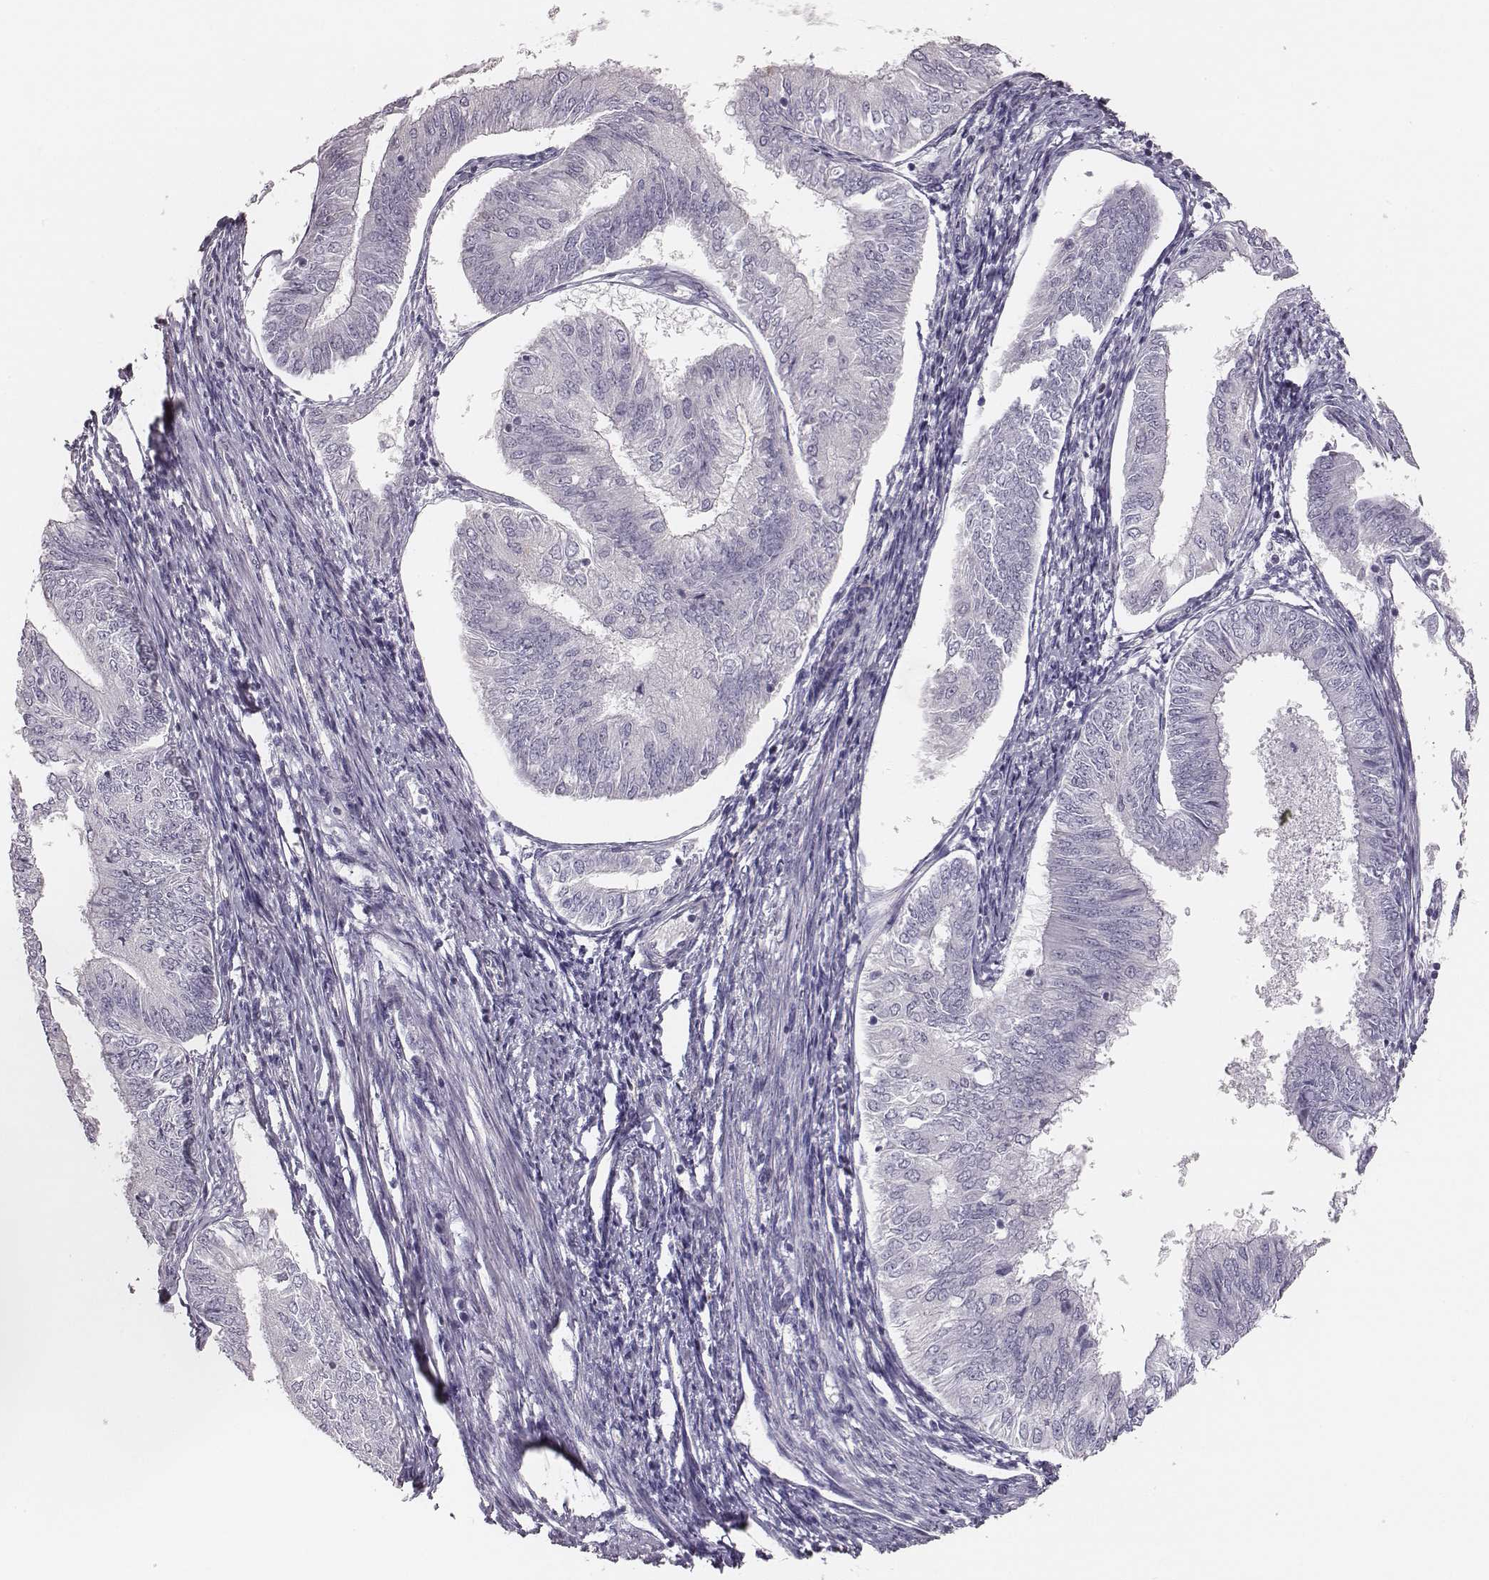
{"staining": {"intensity": "negative", "quantity": "none", "location": "none"}, "tissue": "endometrial cancer", "cell_type": "Tumor cells", "image_type": "cancer", "snomed": [{"axis": "morphology", "description": "Adenocarcinoma, NOS"}, {"axis": "topography", "description": "Endometrium"}], "caption": "Immunohistochemistry (IHC) photomicrograph of neoplastic tissue: endometrial adenocarcinoma stained with DAB demonstrates no significant protein positivity in tumor cells.", "gene": "PBK", "patient": {"sex": "female", "age": 58}}